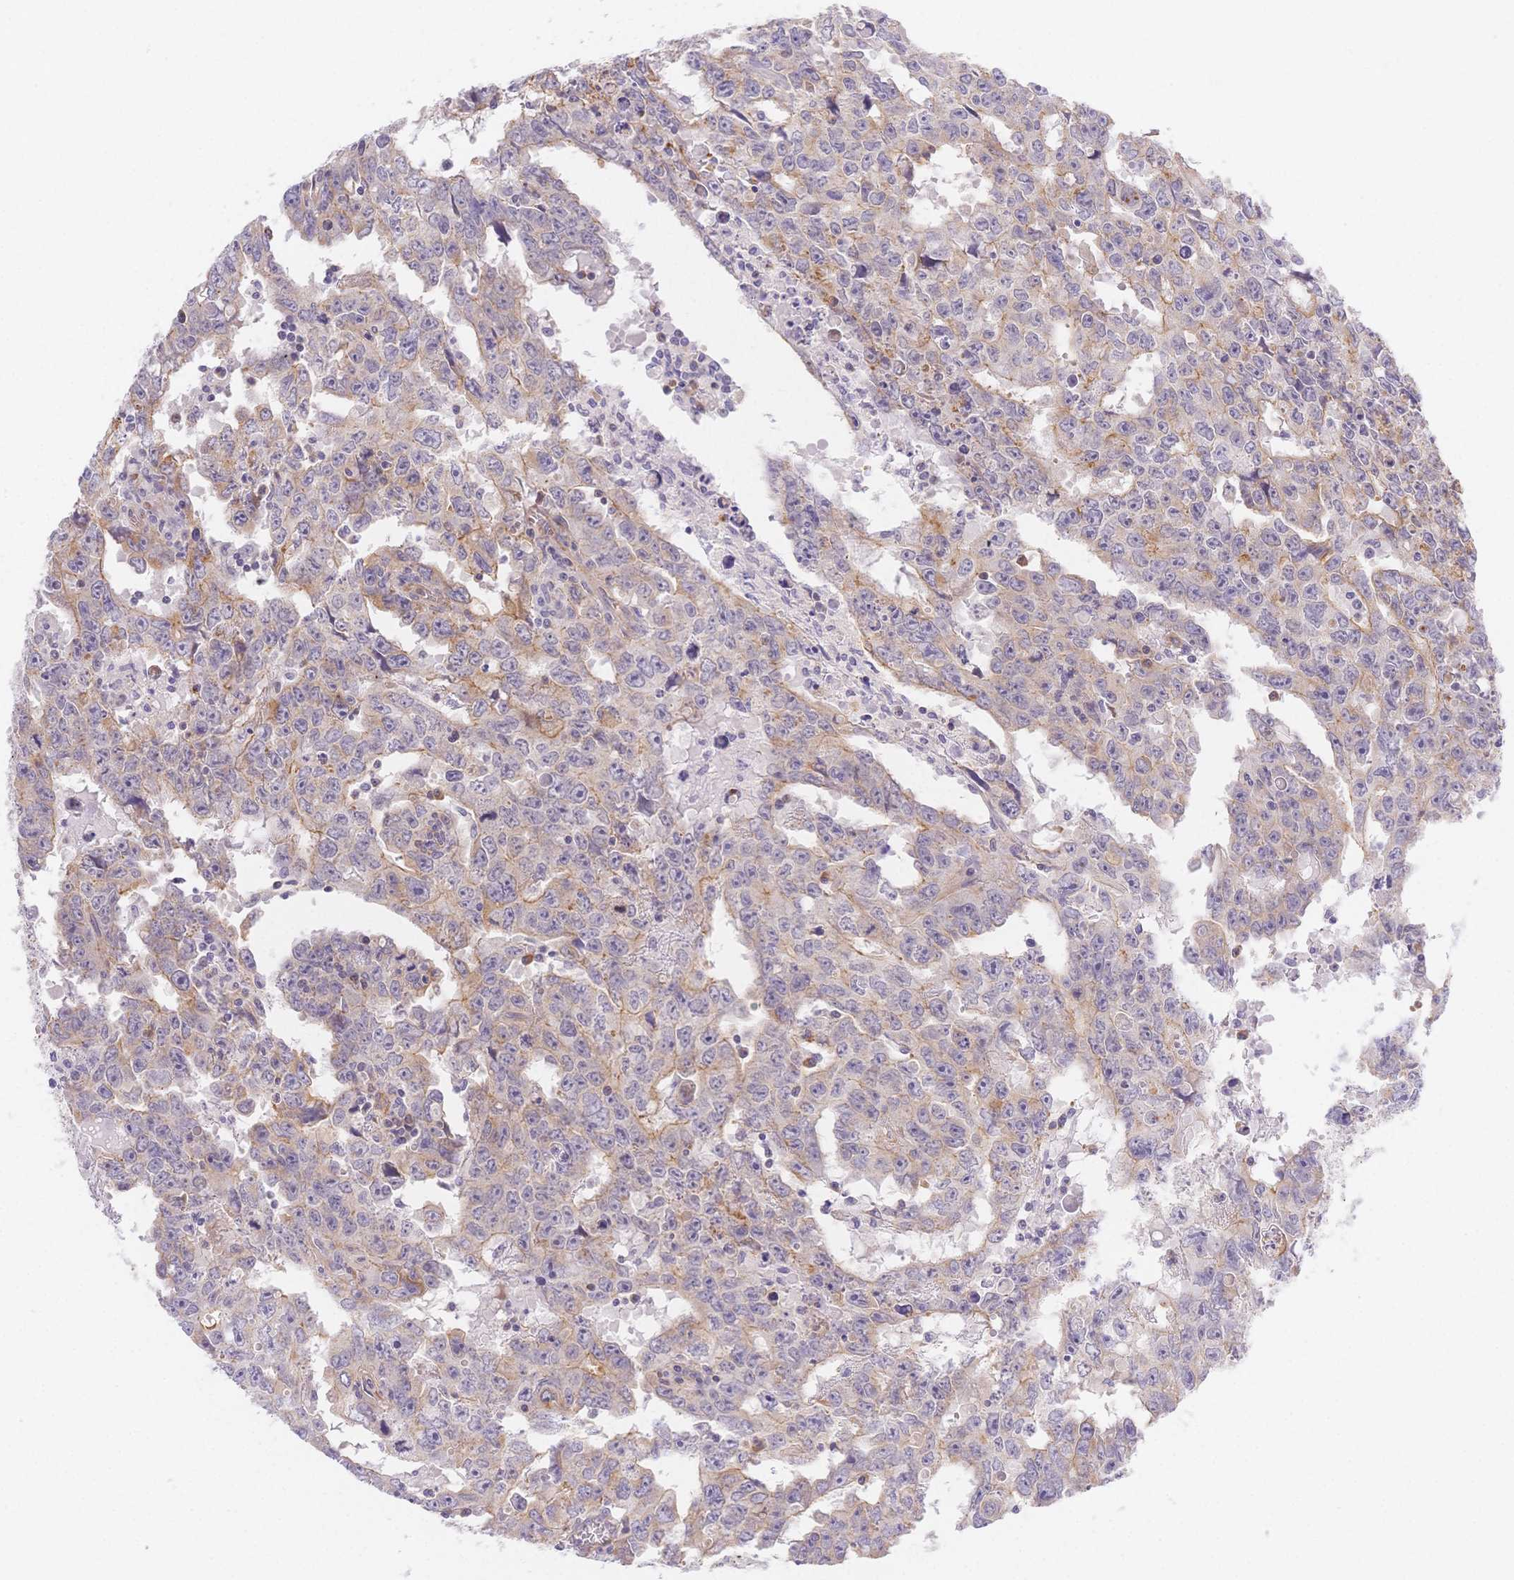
{"staining": {"intensity": "moderate", "quantity": "<25%", "location": "cytoplasmic/membranous"}, "tissue": "testis cancer", "cell_type": "Tumor cells", "image_type": "cancer", "snomed": [{"axis": "morphology", "description": "Carcinoma, Embryonal, NOS"}, {"axis": "topography", "description": "Testis"}], "caption": "Embryonal carcinoma (testis) stained for a protein (brown) reveals moderate cytoplasmic/membranous positive expression in approximately <25% of tumor cells.", "gene": "CSN1S1", "patient": {"sex": "male", "age": 22}}